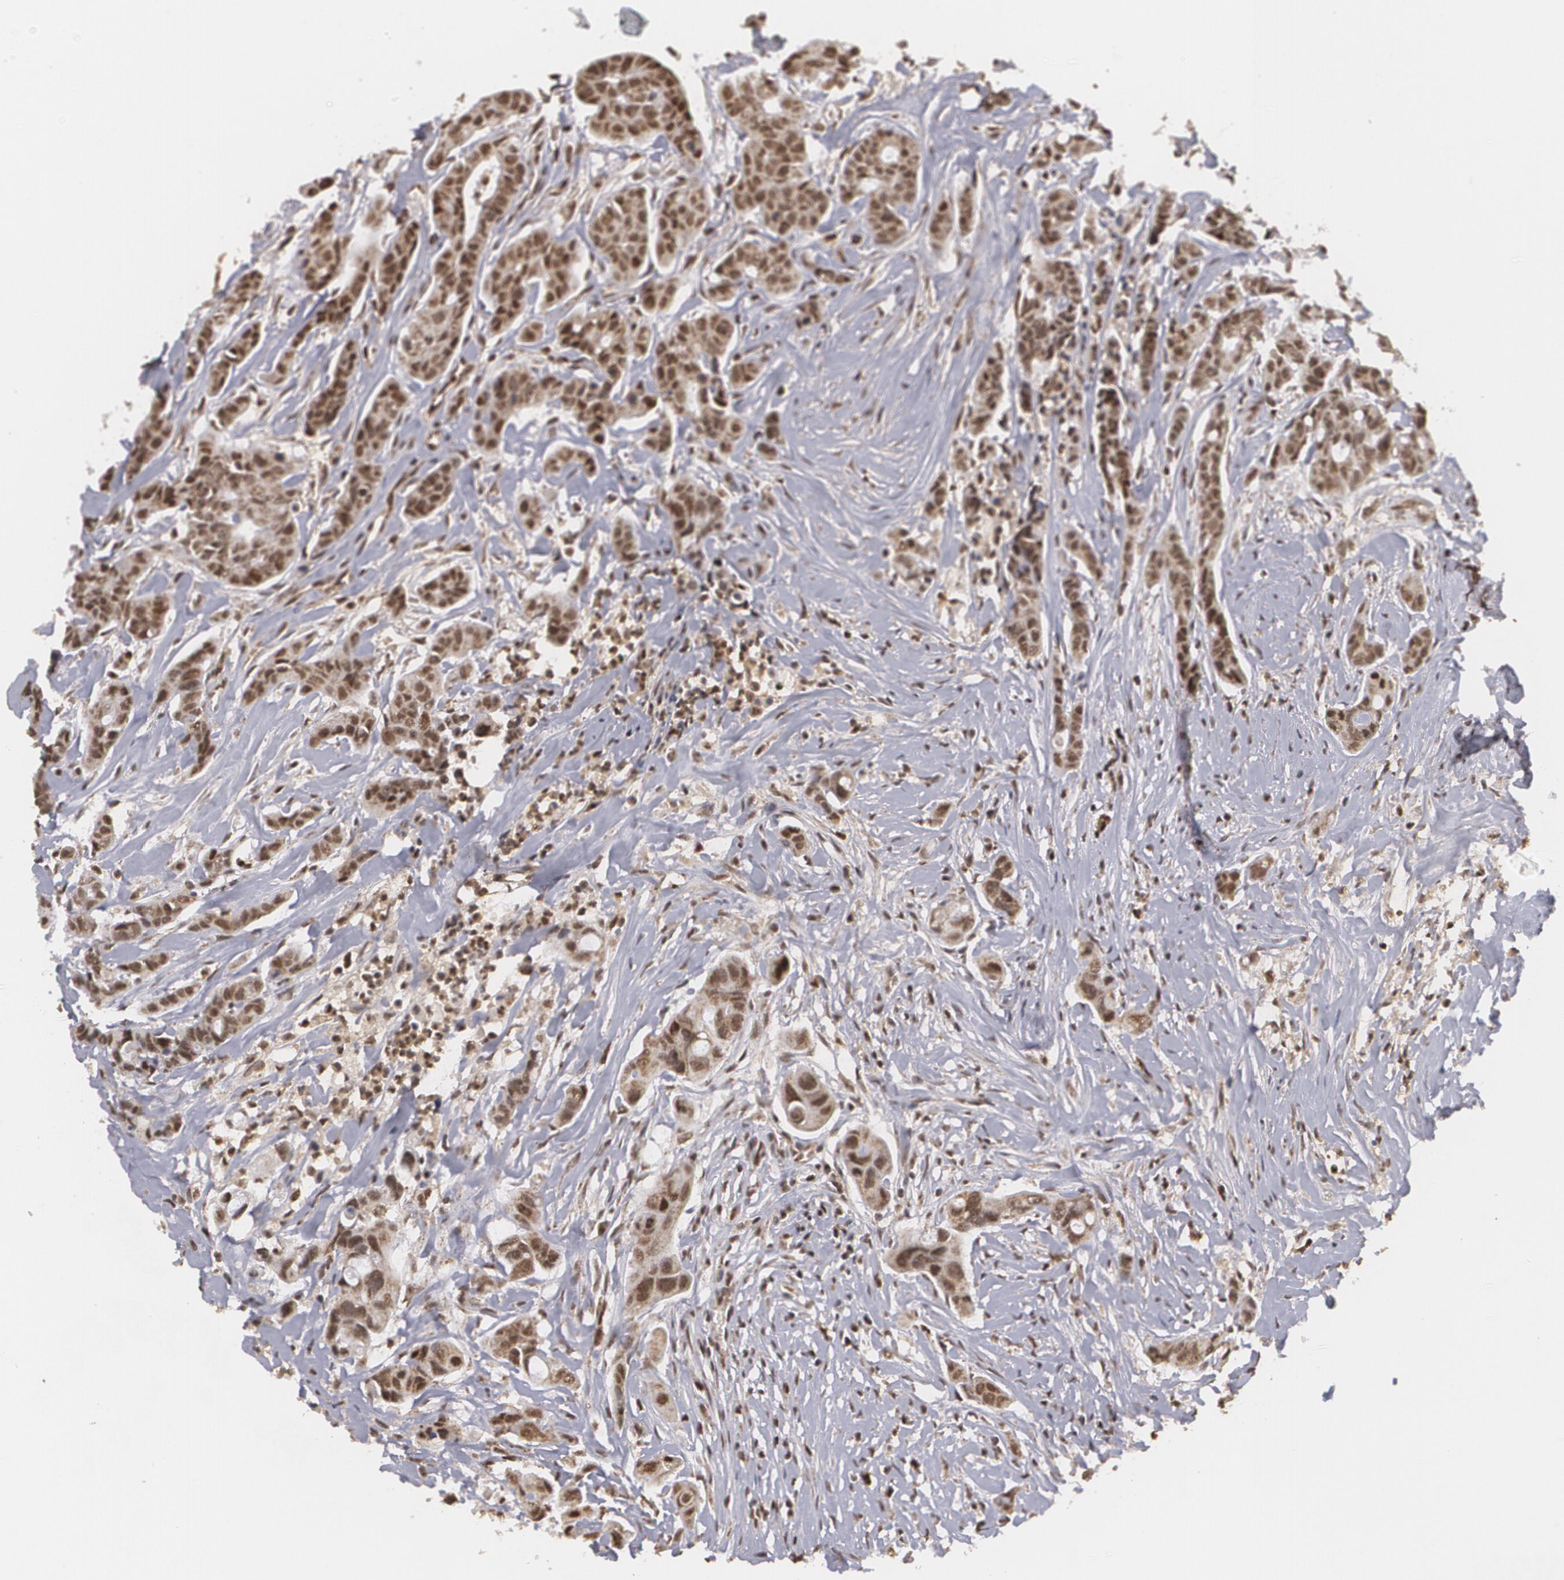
{"staining": {"intensity": "moderate", "quantity": ">75%", "location": "nuclear"}, "tissue": "colorectal cancer", "cell_type": "Tumor cells", "image_type": "cancer", "snomed": [{"axis": "morphology", "description": "Adenocarcinoma, NOS"}, {"axis": "topography", "description": "Colon"}], "caption": "Tumor cells reveal moderate nuclear expression in approximately >75% of cells in colorectal cancer (adenocarcinoma).", "gene": "MXD1", "patient": {"sex": "female", "age": 70}}